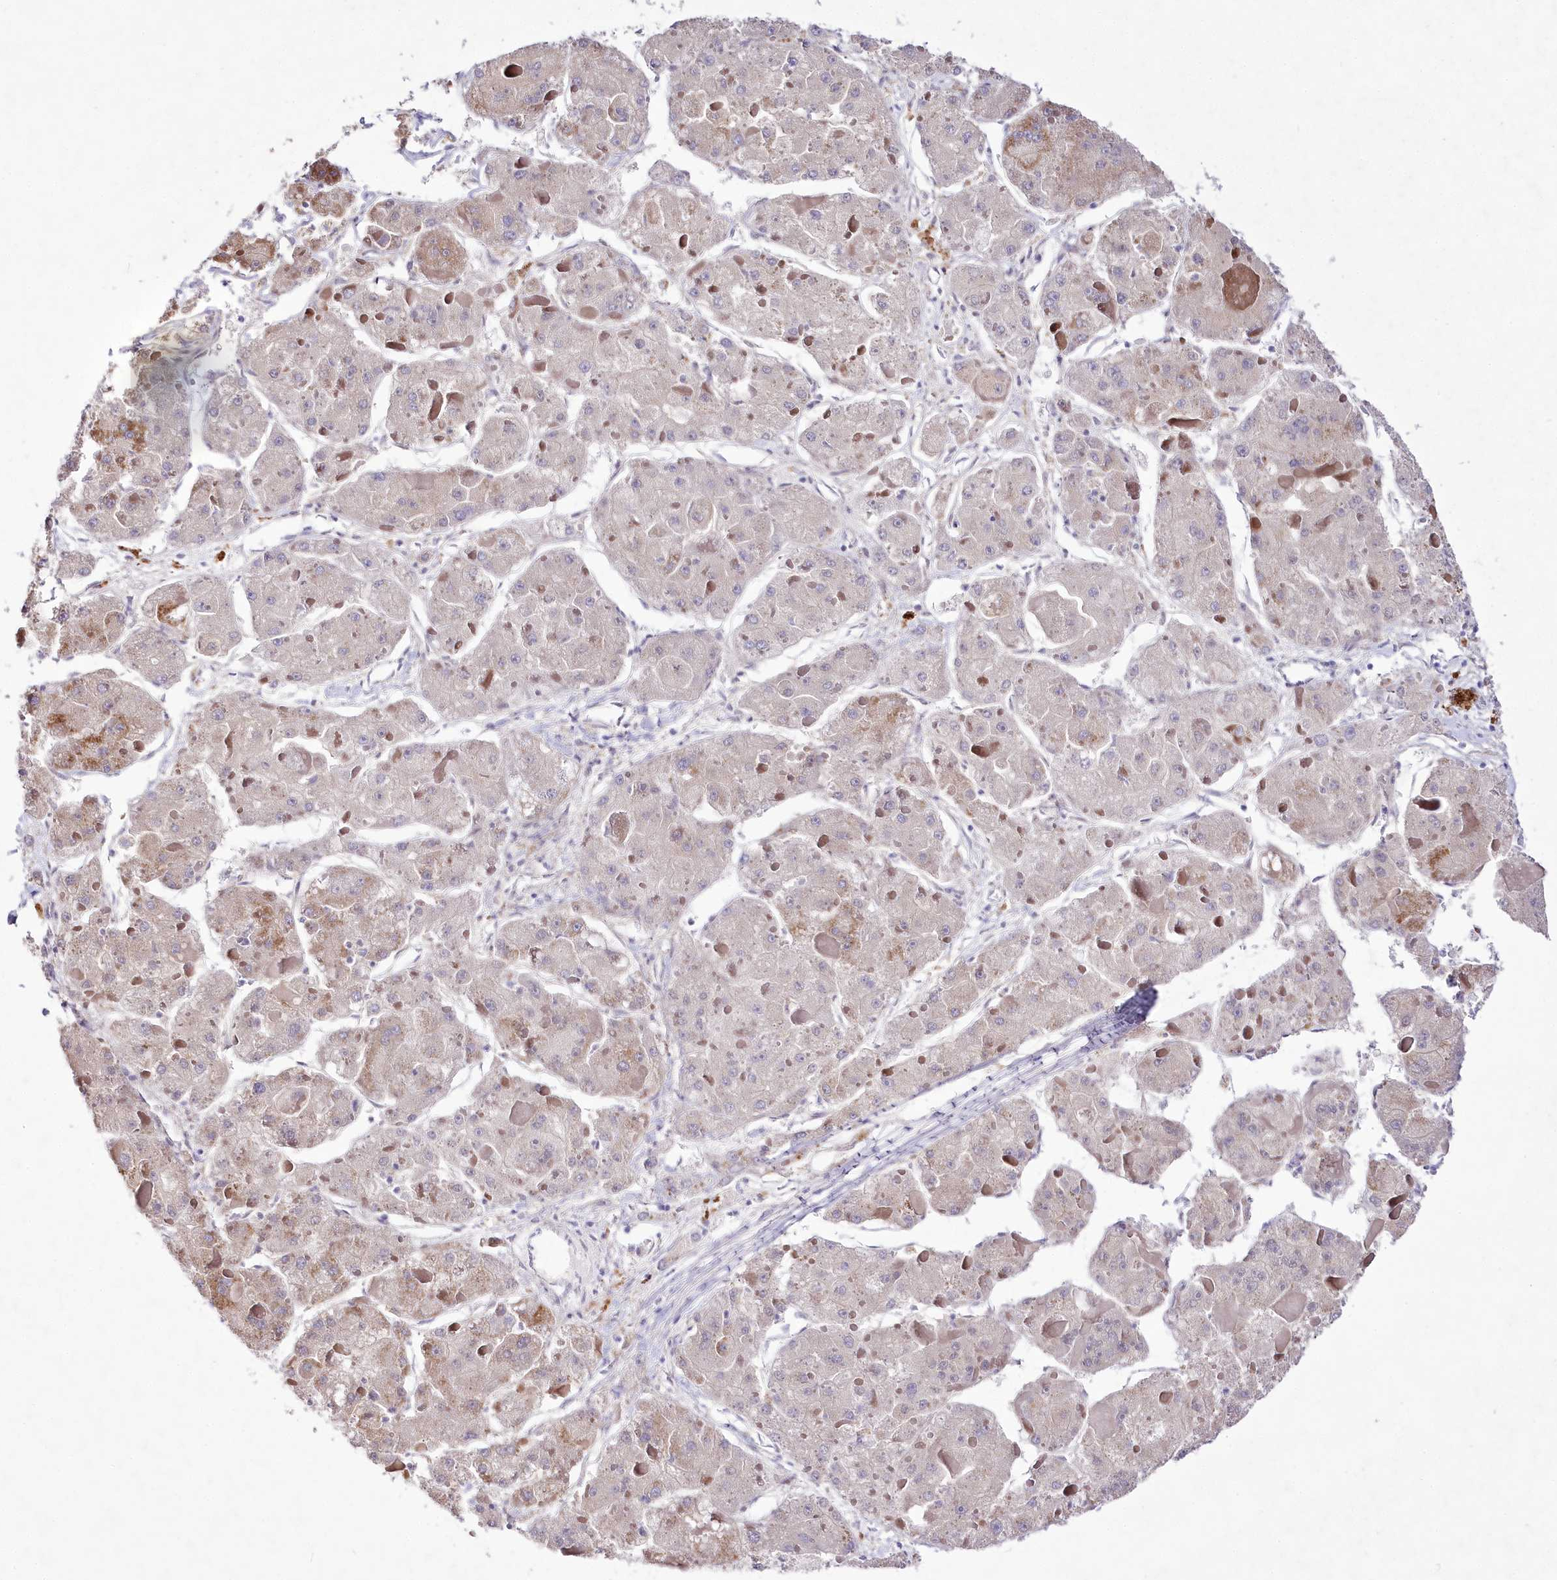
{"staining": {"intensity": "moderate", "quantity": "<25%", "location": "cytoplasmic/membranous"}, "tissue": "liver cancer", "cell_type": "Tumor cells", "image_type": "cancer", "snomed": [{"axis": "morphology", "description": "Carcinoma, Hepatocellular, NOS"}, {"axis": "topography", "description": "Liver"}], "caption": "Human liver hepatocellular carcinoma stained with a brown dye displays moderate cytoplasmic/membranous positive staining in about <25% of tumor cells.", "gene": "LRRC14B", "patient": {"sex": "female", "age": 73}}